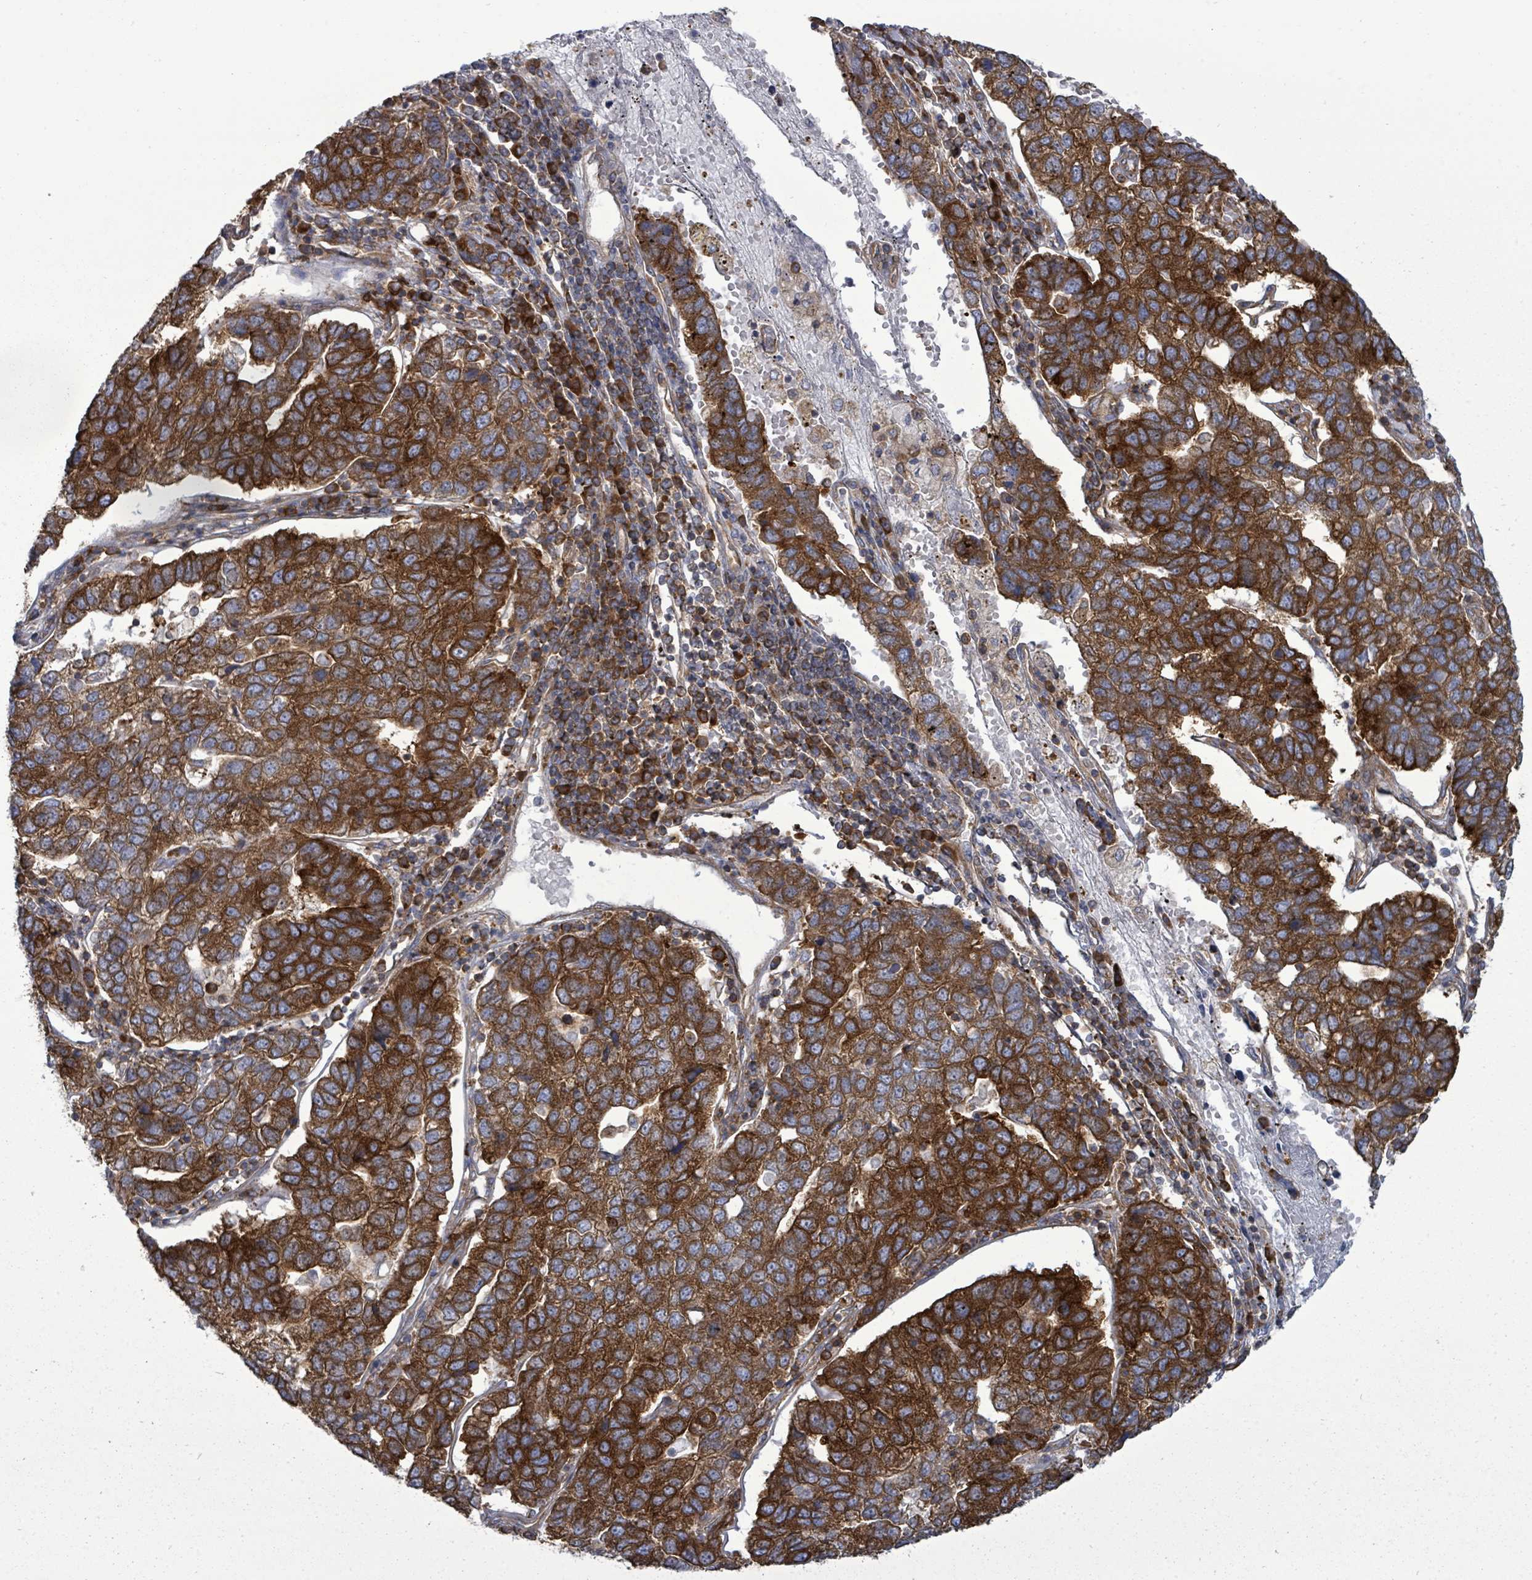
{"staining": {"intensity": "strong", "quantity": ">75%", "location": "cytoplasmic/membranous"}, "tissue": "pancreatic cancer", "cell_type": "Tumor cells", "image_type": "cancer", "snomed": [{"axis": "morphology", "description": "Adenocarcinoma, NOS"}, {"axis": "topography", "description": "Pancreas"}], "caption": "DAB (3,3'-diaminobenzidine) immunohistochemical staining of pancreatic adenocarcinoma displays strong cytoplasmic/membranous protein positivity in about >75% of tumor cells.", "gene": "EIF3C", "patient": {"sex": "female", "age": 61}}